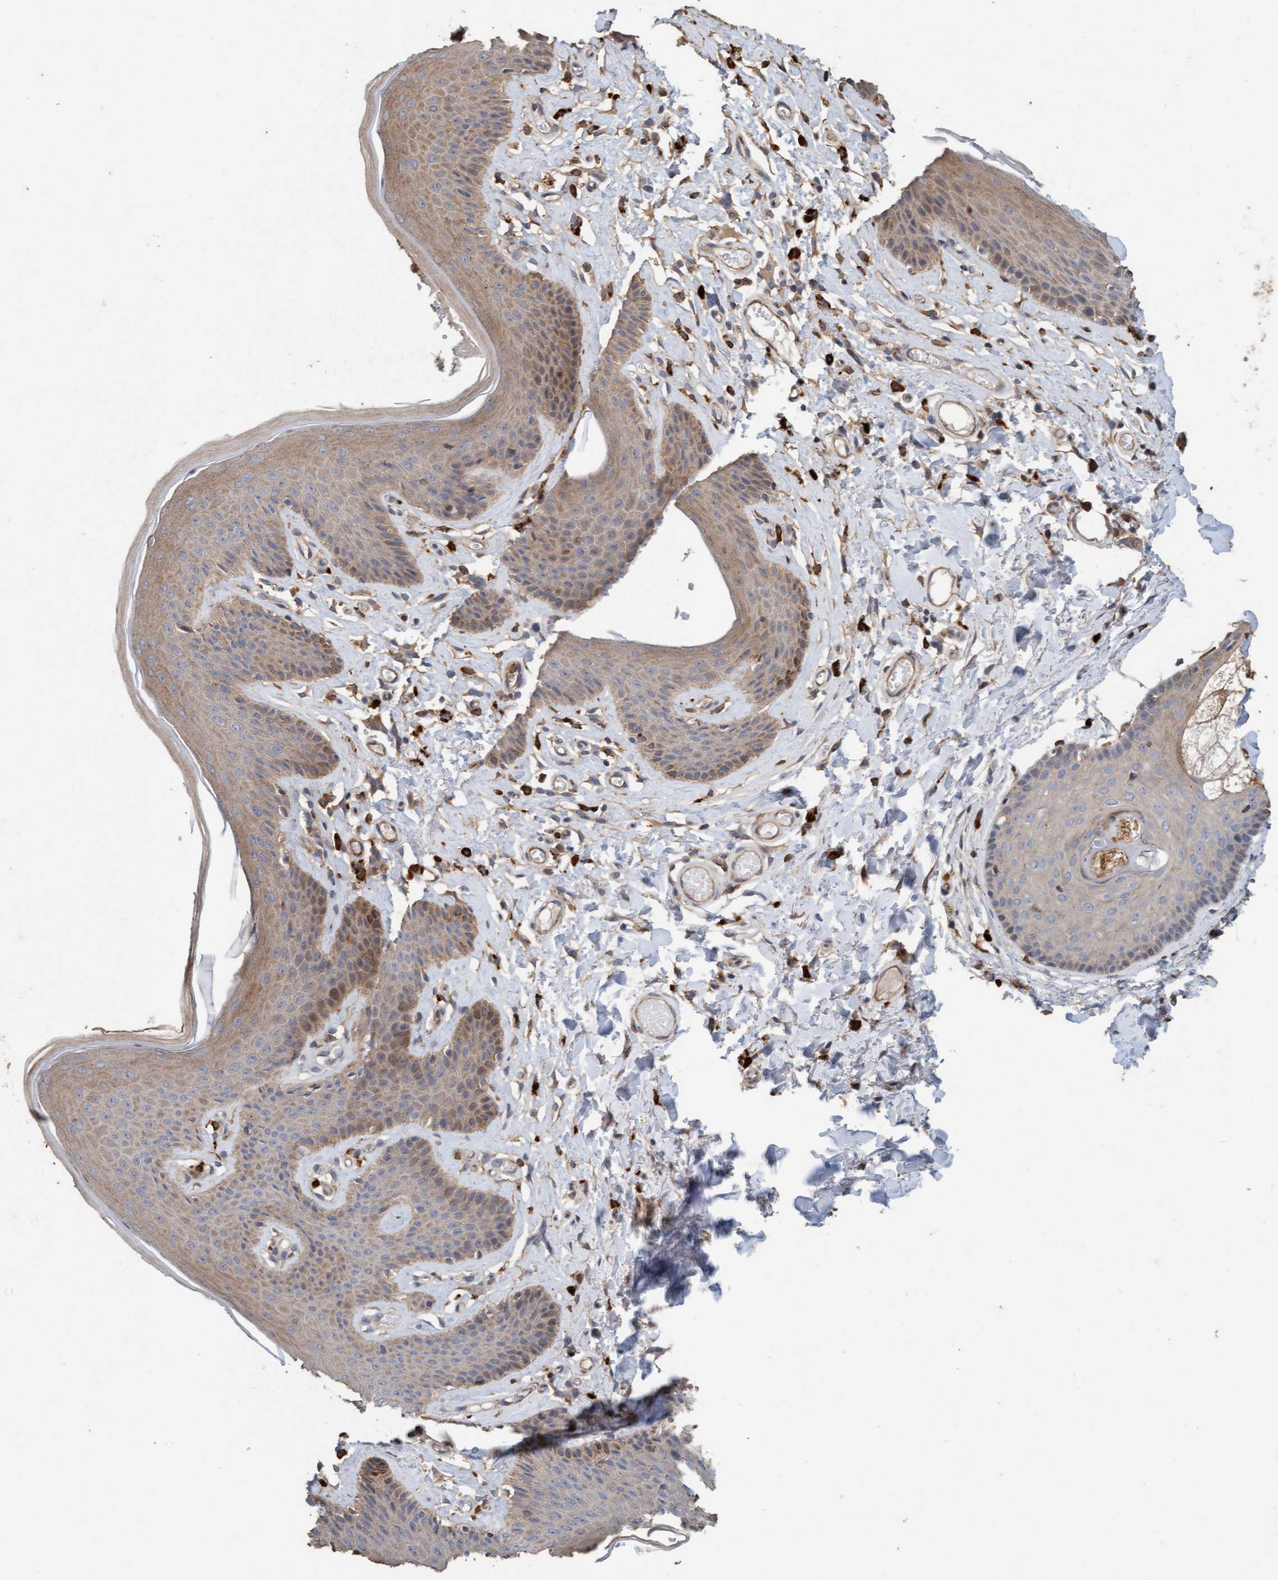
{"staining": {"intensity": "moderate", "quantity": "25%-75%", "location": "cytoplasmic/membranous"}, "tissue": "skin", "cell_type": "Epidermal cells", "image_type": "normal", "snomed": [{"axis": "morphology", "description": "Normal tissue, NOS"}, {"axis": "topography", "description": "Vulva"}], "caption": "Skin stained with immunohistochemistry (IHC) reveals moderate cytoplasmic/membranous positivity in about 25%-75% of epidermal cells. The protein of interest is shown in brown color, while the nuclei are stained blue.", "gene": "LONRF1", "patient": {"sex": "female", "age": 73}}